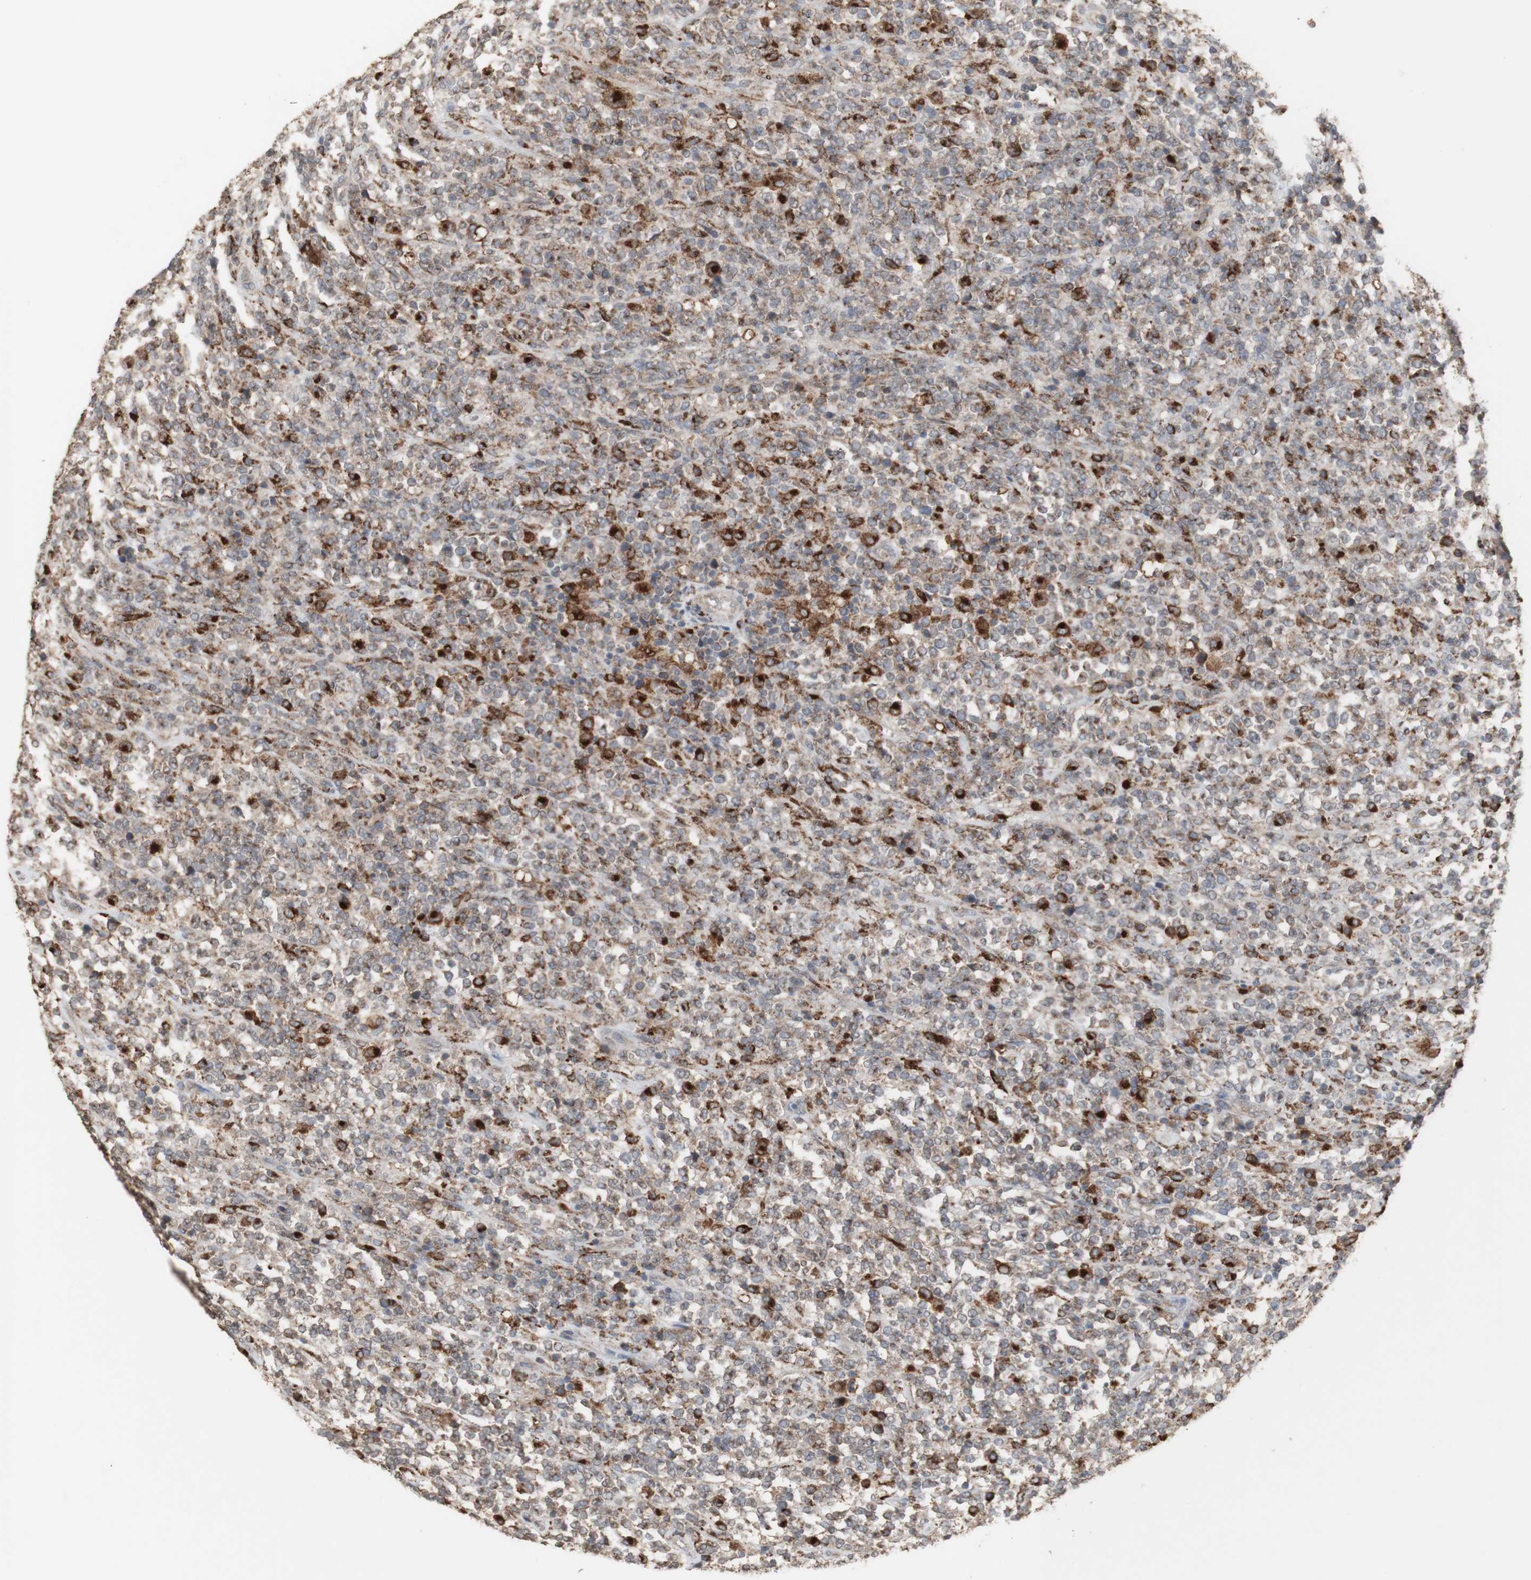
{"staining": {"intensity": "moderate", "quantity": "25%-75%", "location": "cytoplasmic/membranous"}, "tissue": "lymphoma", "cell_type": "Tumor cells", "image_type": "cancer", "snomed": [{"axis": "morphology", "description": "Malignant lymphoma, non-Hodgkin's type, High grade"}, {"axis": "topography", "description": "Soft tissue"}], "caption": "Immunohistochemical staining of human lymphoma shows medium levels of moderate cytoplasmic/membranous positivity in about 25%-75% of tumor cells. Using DAB (3,3'-diaminobenzidine) (brown) and hematoxylin (blue) stains, captured at high magnification using brightfield microscopy.", "gene": "ATP6V1E1", "patient": {"sex": "male", "age": 18}}